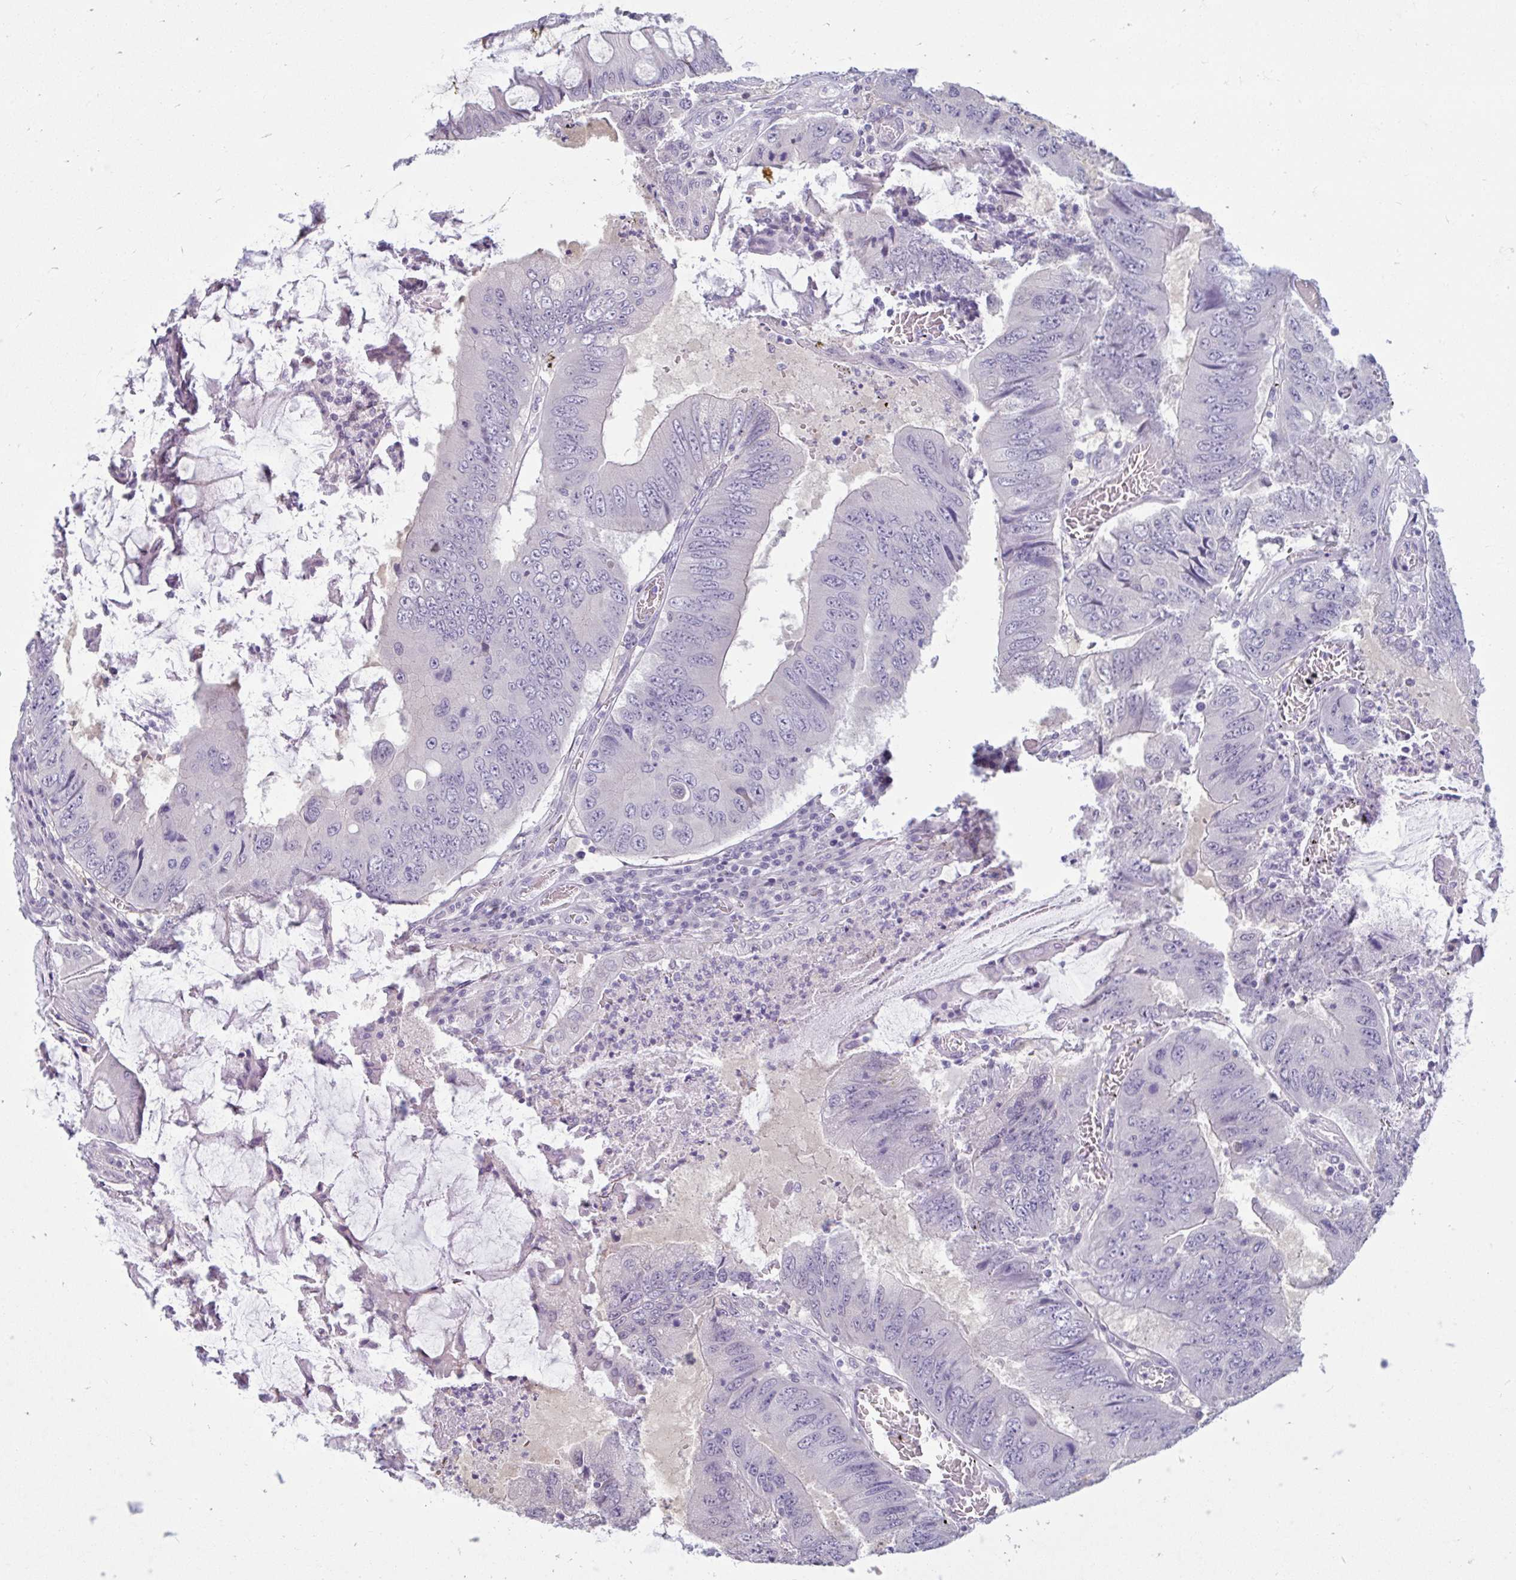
{"staining": {"intensity": "negative", "quantity": "none", "location": "none"}, "tissue": "colorectal cancer", "cell_type": "Tumor cells", "image_type": "cancer", "snomed": [{"axis": "morphology", "description": "Adenocarcinoma, NOS"}, {"axis": "topography", "description": "Colon"}], "caption": "Tumor cells show no significant positivity in colorectal adenocarcinoma. (IHC, brightfield microscopy, high magnification).", "gene": "CDH19", "patient": {"sex": "male", "age": 53}}